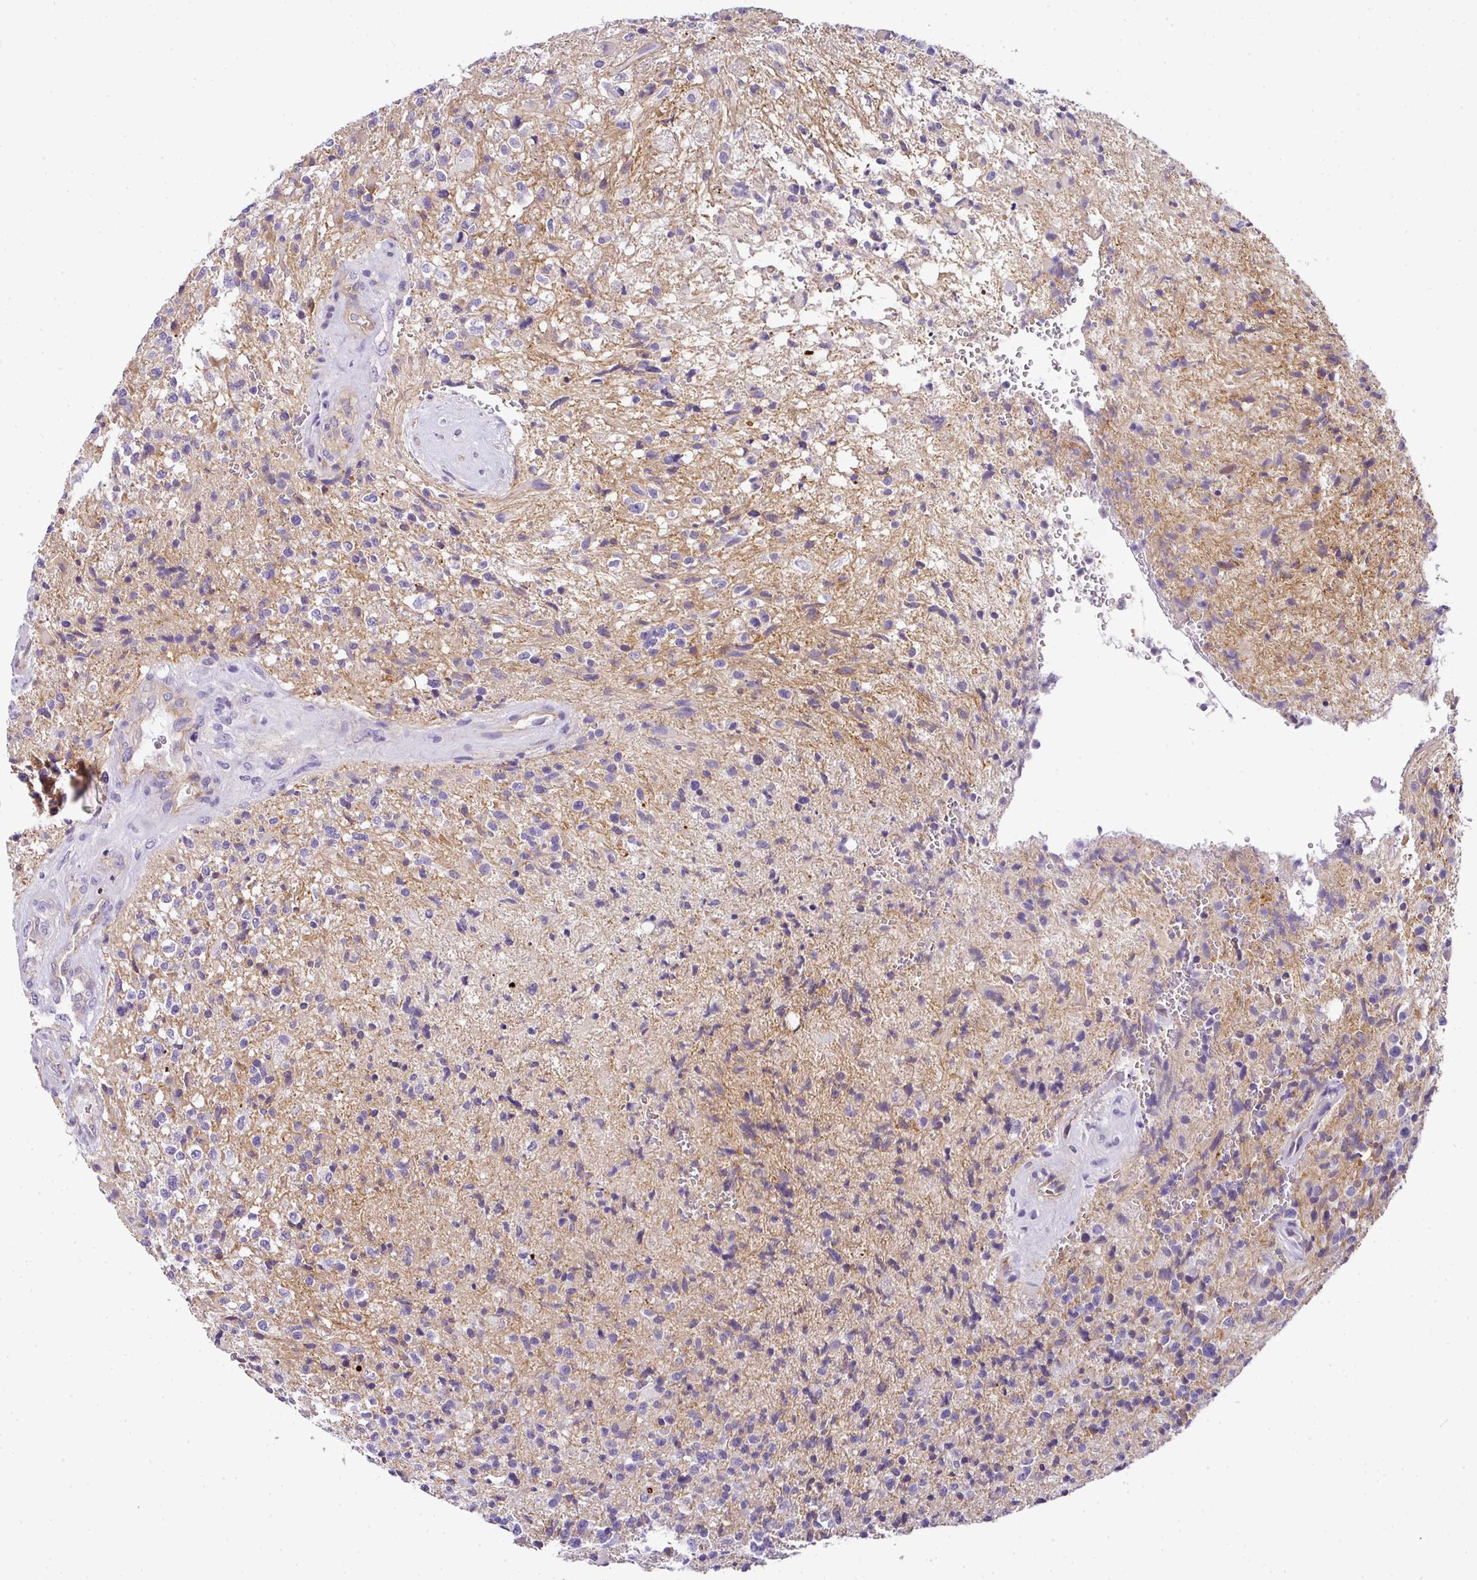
{"staining": {"intensity": "negative", "quantity": "none", "location": "none"}, "tissue": "glioma", "cell_type": "Tumor cells", "image_type": "cancer", "snomed": [{"axis": "morphology", "description": "Glioma, malignant, High grade"}, {"axis": "topography", "description": "Brain"}], "caption": "Malignant glioma (high-grade) stained for a protein using IHC reveals no expression tumor cells.", "gene": "OR11H4", "patient": {"sex": "male", "age": 56}}